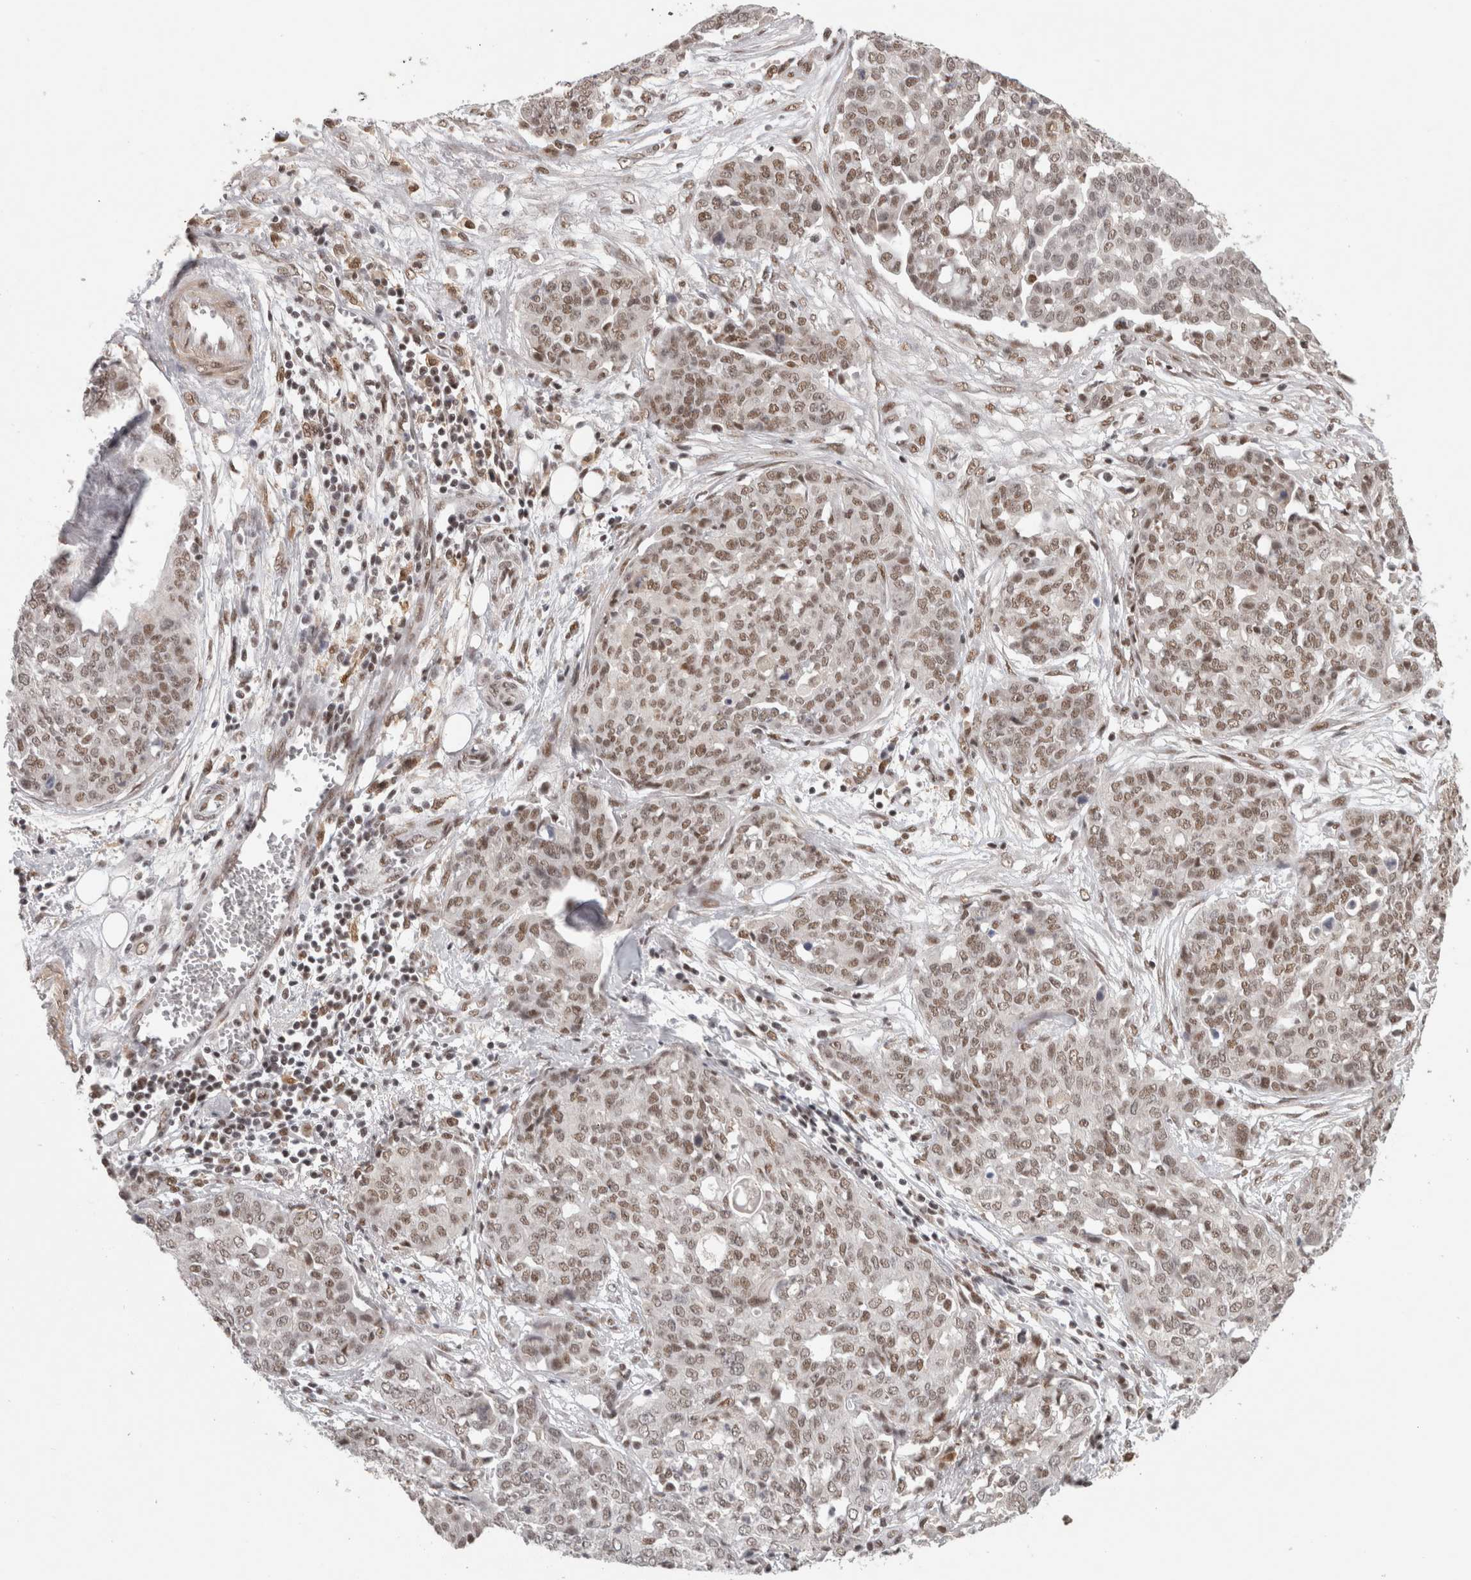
{"staining": {"intensity": "weak", "quantity": ">75%", "location": "nuclear"}, "tissue": "ovarian cancer", "cell_type": "Tumor cells", "image_type": "cancer", "snomed": [{"axis": "morphology", "description": "Cystadenocarcinoma, serous, NOS"}, {"axis": "topography", "description": "Soft tissue"}, {"axis": "topography", "description": "Ovary"}], "caption": "Human ovarian cancer stained with a brown dye demonstrates weak nuclear positive positivity in approximately >75% of tumor cells.", "gene": "ZNF830", "patient": {"sex": "female", "age": 57}}